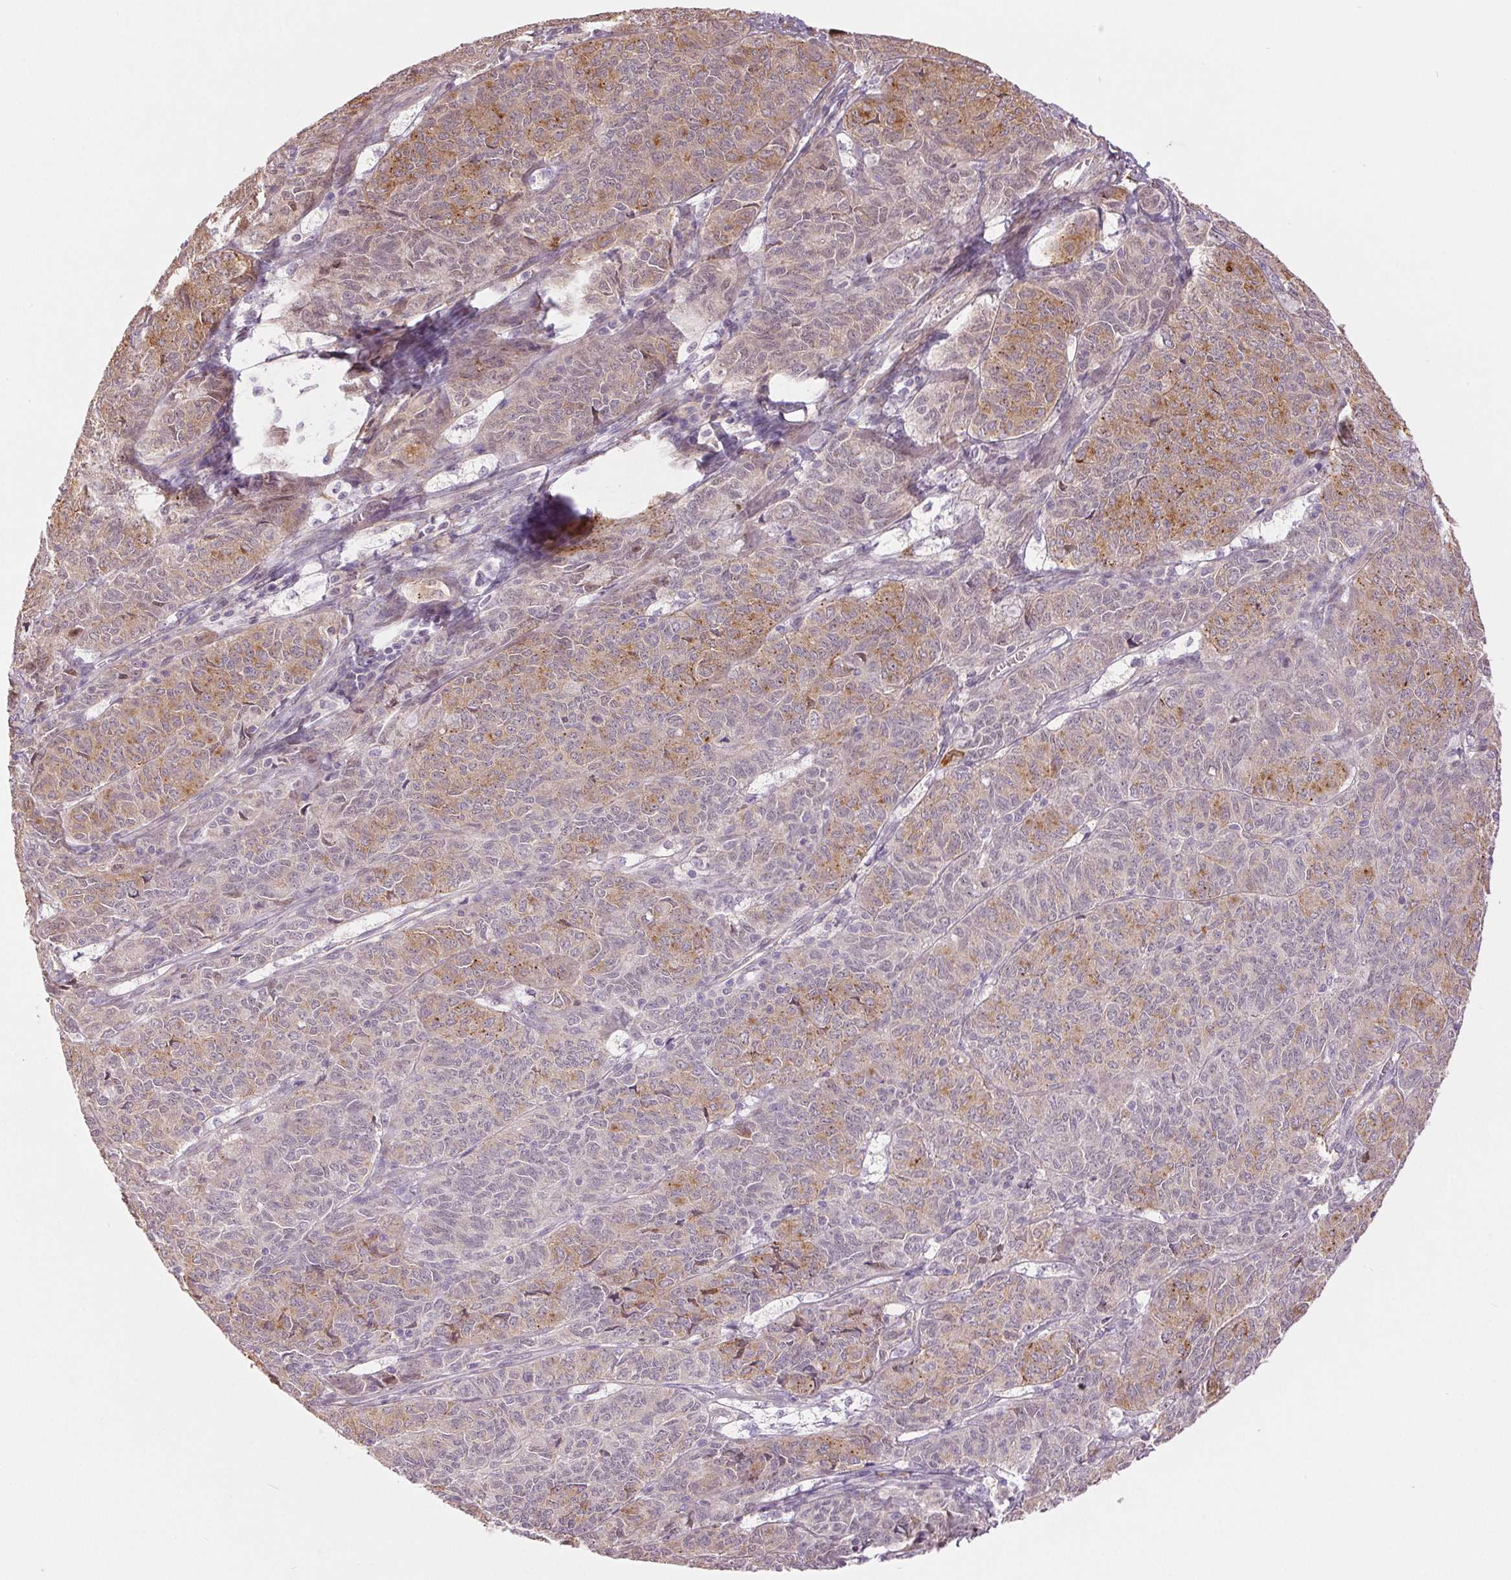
{"staining": {"intensity": "weak", "quantity": "25%-75%", "location": "cytoplasmic/membranous"}, "tissue": "ovarian cancer", "cell_type": "Tumor cells", "image_type": "cancer", "snomed": [{"axis": "morphology", "description": "Carcinoma, endometroid"}, {"axis": "topography", "description": "Ovary"}], "caption": "A histopathology image of ovarian endometroid carcinoma stained for a protein shows weak cytoplasmic/membranous brown staining in tumor cells.", "gene": "METTL17", "patient": {"sex": "female", "age": 80}}